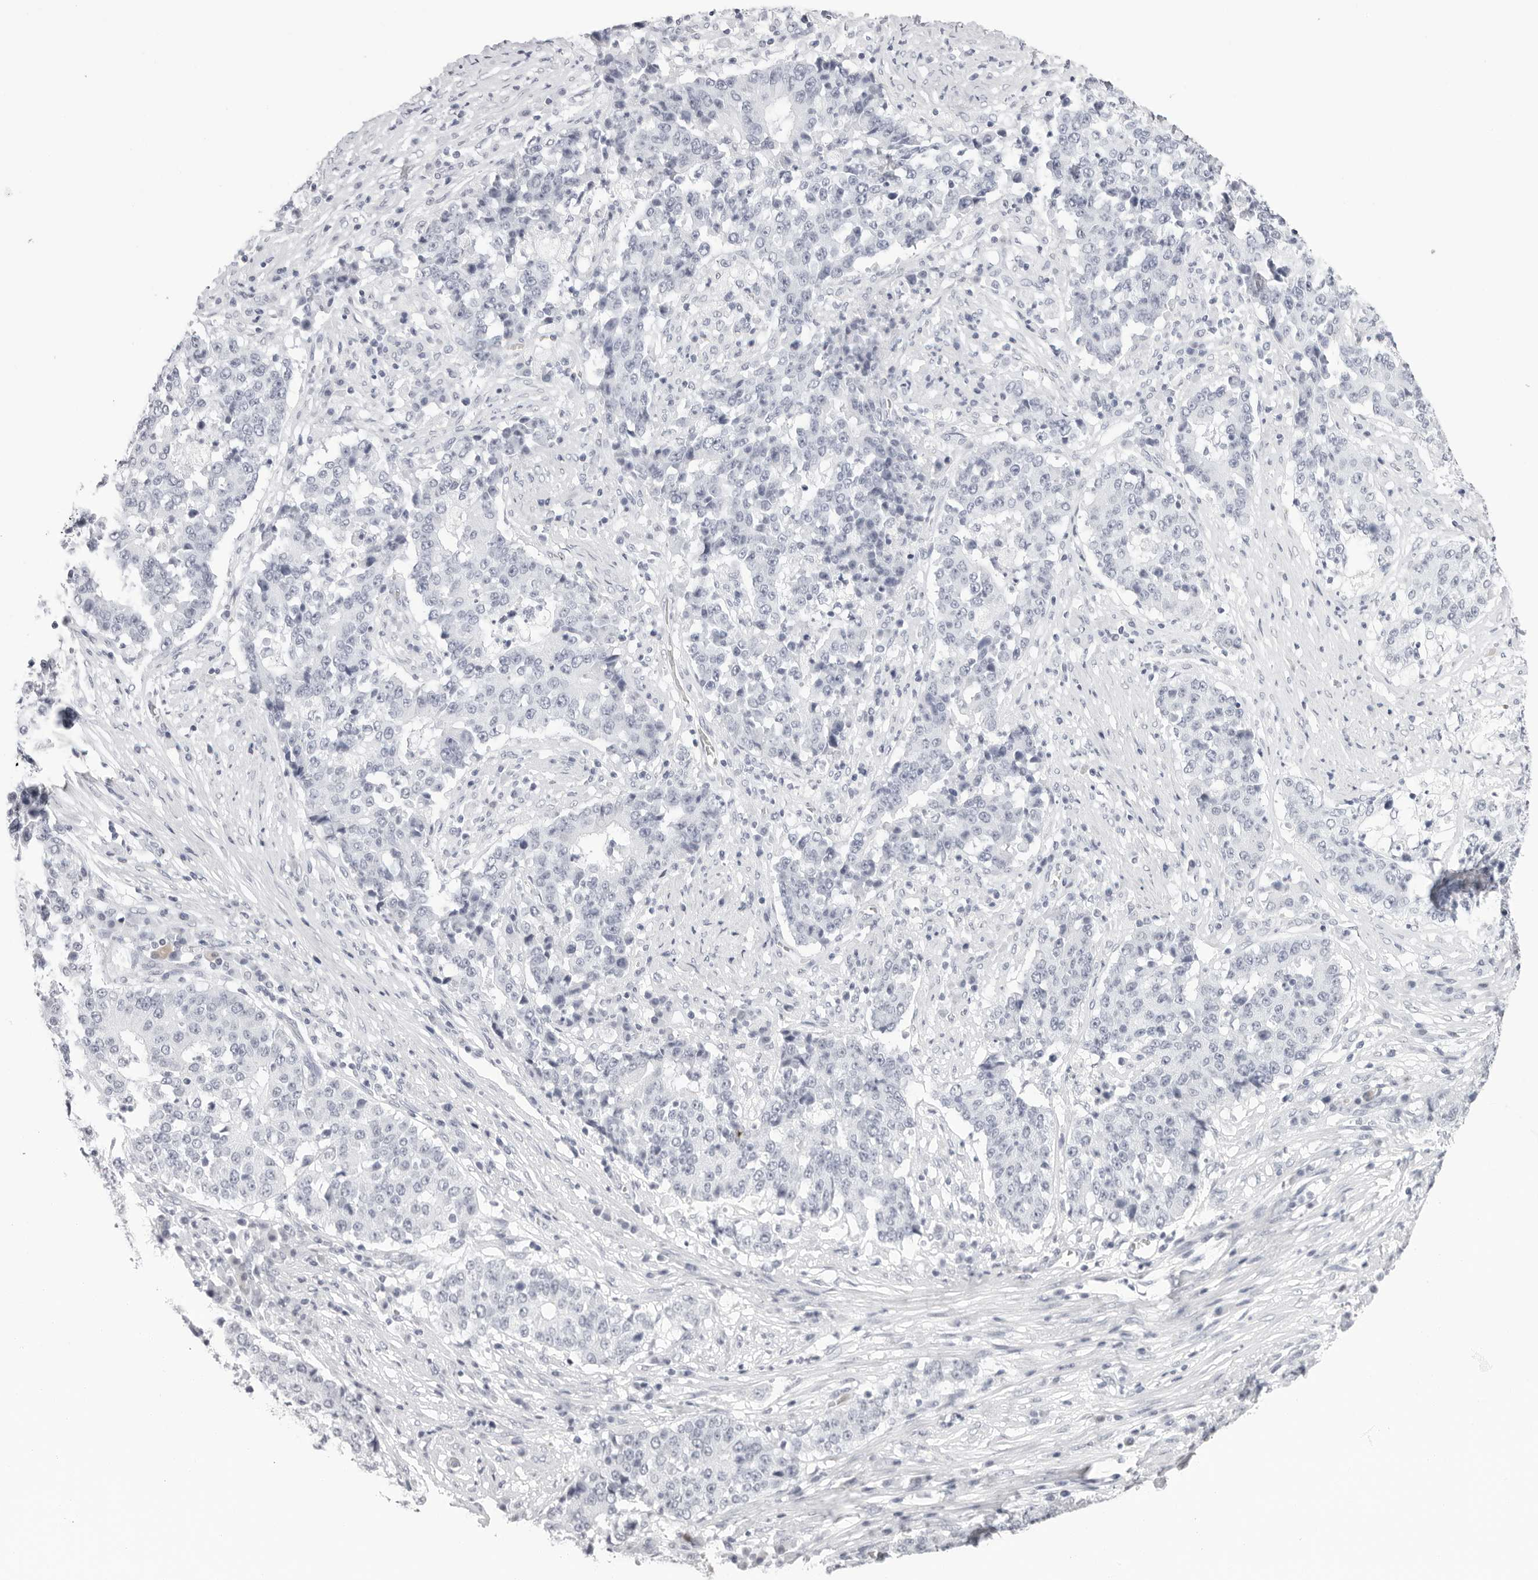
{"staining": {"intensity": "negative", "quantity": "none", "location": "none"}, "tissue": "stomach cancer", "cell_type": "Tumor cells", "image_type": "cancer", "snomed": [{"axis": "morphology", "description": "Adenocarcinoma, NOS"}, {"axis": "topography", "description": "Stomach"}], "caption": "The micrograph exhibits no staining of tumor cells in stomach cancer (adenocarcinoma).", "gene": "CST5", "patient": {"sex": "male", "age": 59}}